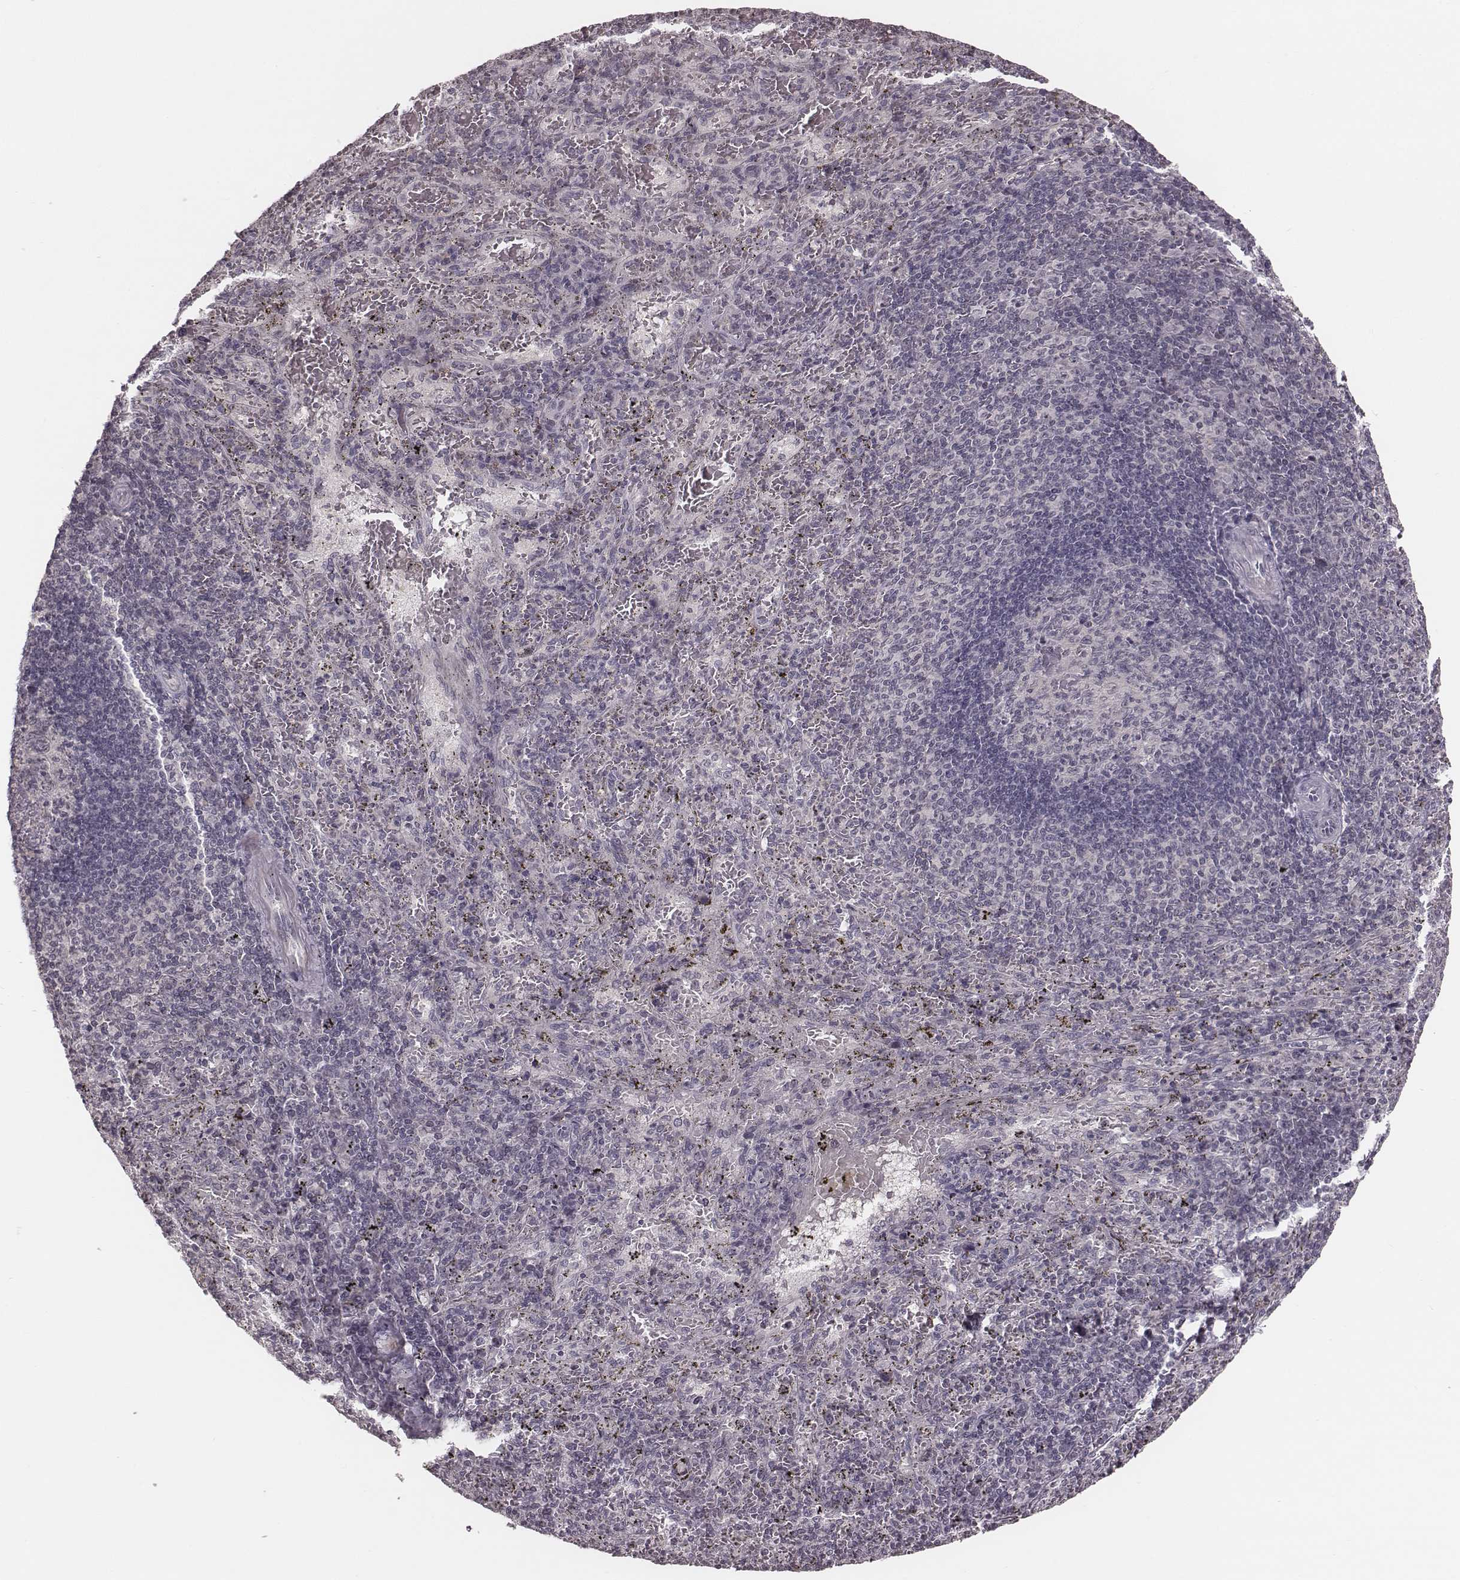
{"staining": {"intensity": "negative", "quantity": "none", "location": "none"}, "tissue": "spleen", "cell_type": "Cells in red pulp", "image_type": "normal", "snomed": [{"axis": "morphology", "description": "Normal tissue, NOS"}, {"axis": "topography", "description": "Spleen"}], "caption": "High power microscopy histopathology image of an immunohistochemistry (IHC) micrograph of benign spleen, revealing no significant expression in cells in red pulp.", "gene": "IQCG", "patient": {"sex": "male", "age": 57}}